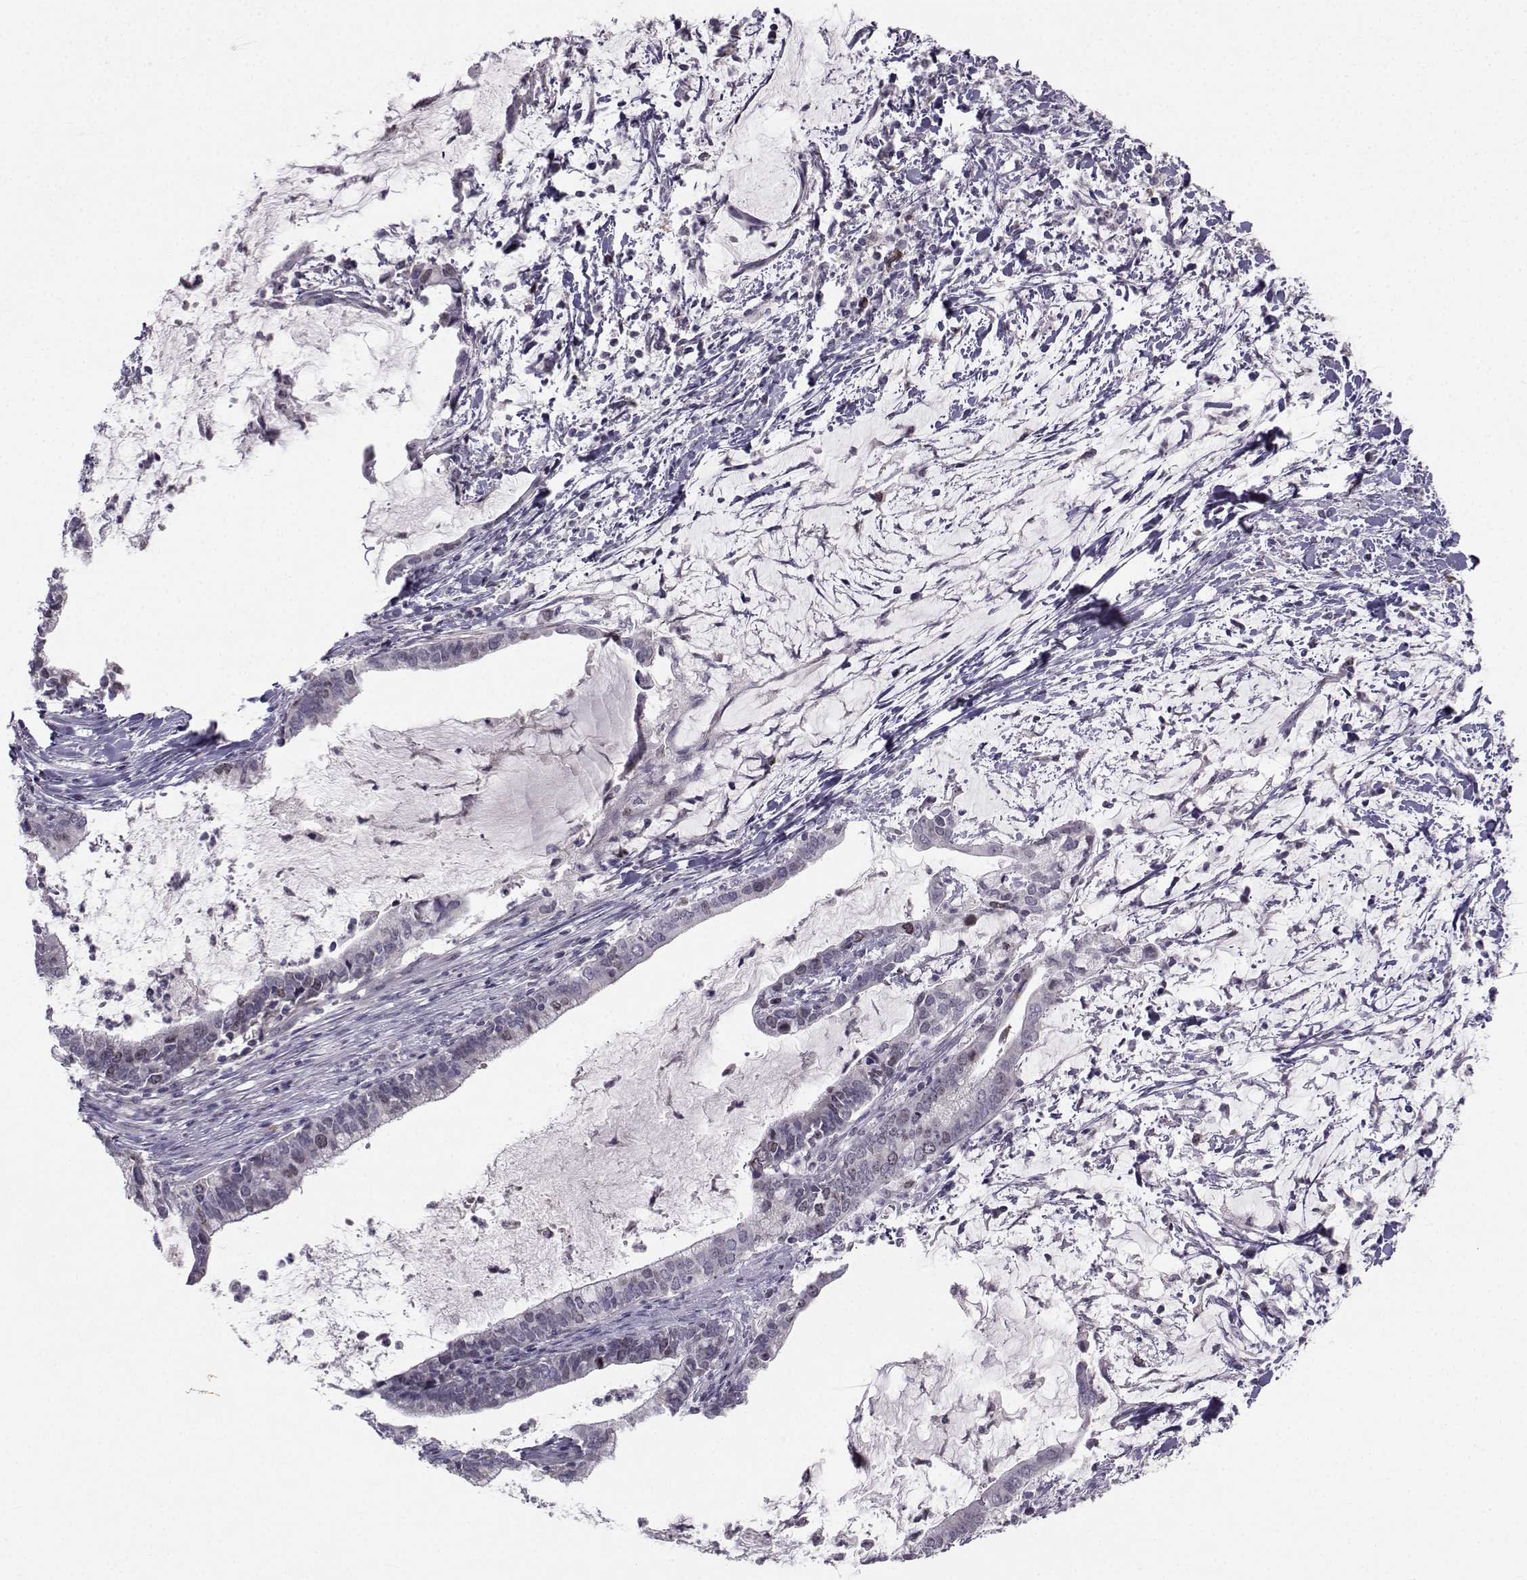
{"staining": {"intensity": "negative", "quantity": "none", "location": "none"}, "tissue": "cervical cancer", "cell_type": "Tumor cells", "image_type": "cancer", "snomed": [{"axis": "morphology", "description": "Adenocarcinoma, NOS"}, {"axis": "topography", "description": "Cervix"}], "caption": "Tumor cells are negative for brown protein staining in adenocarcinoma (cervical).", "gene": "LRP8", "patient": {"sex": "female", "age": 42}}